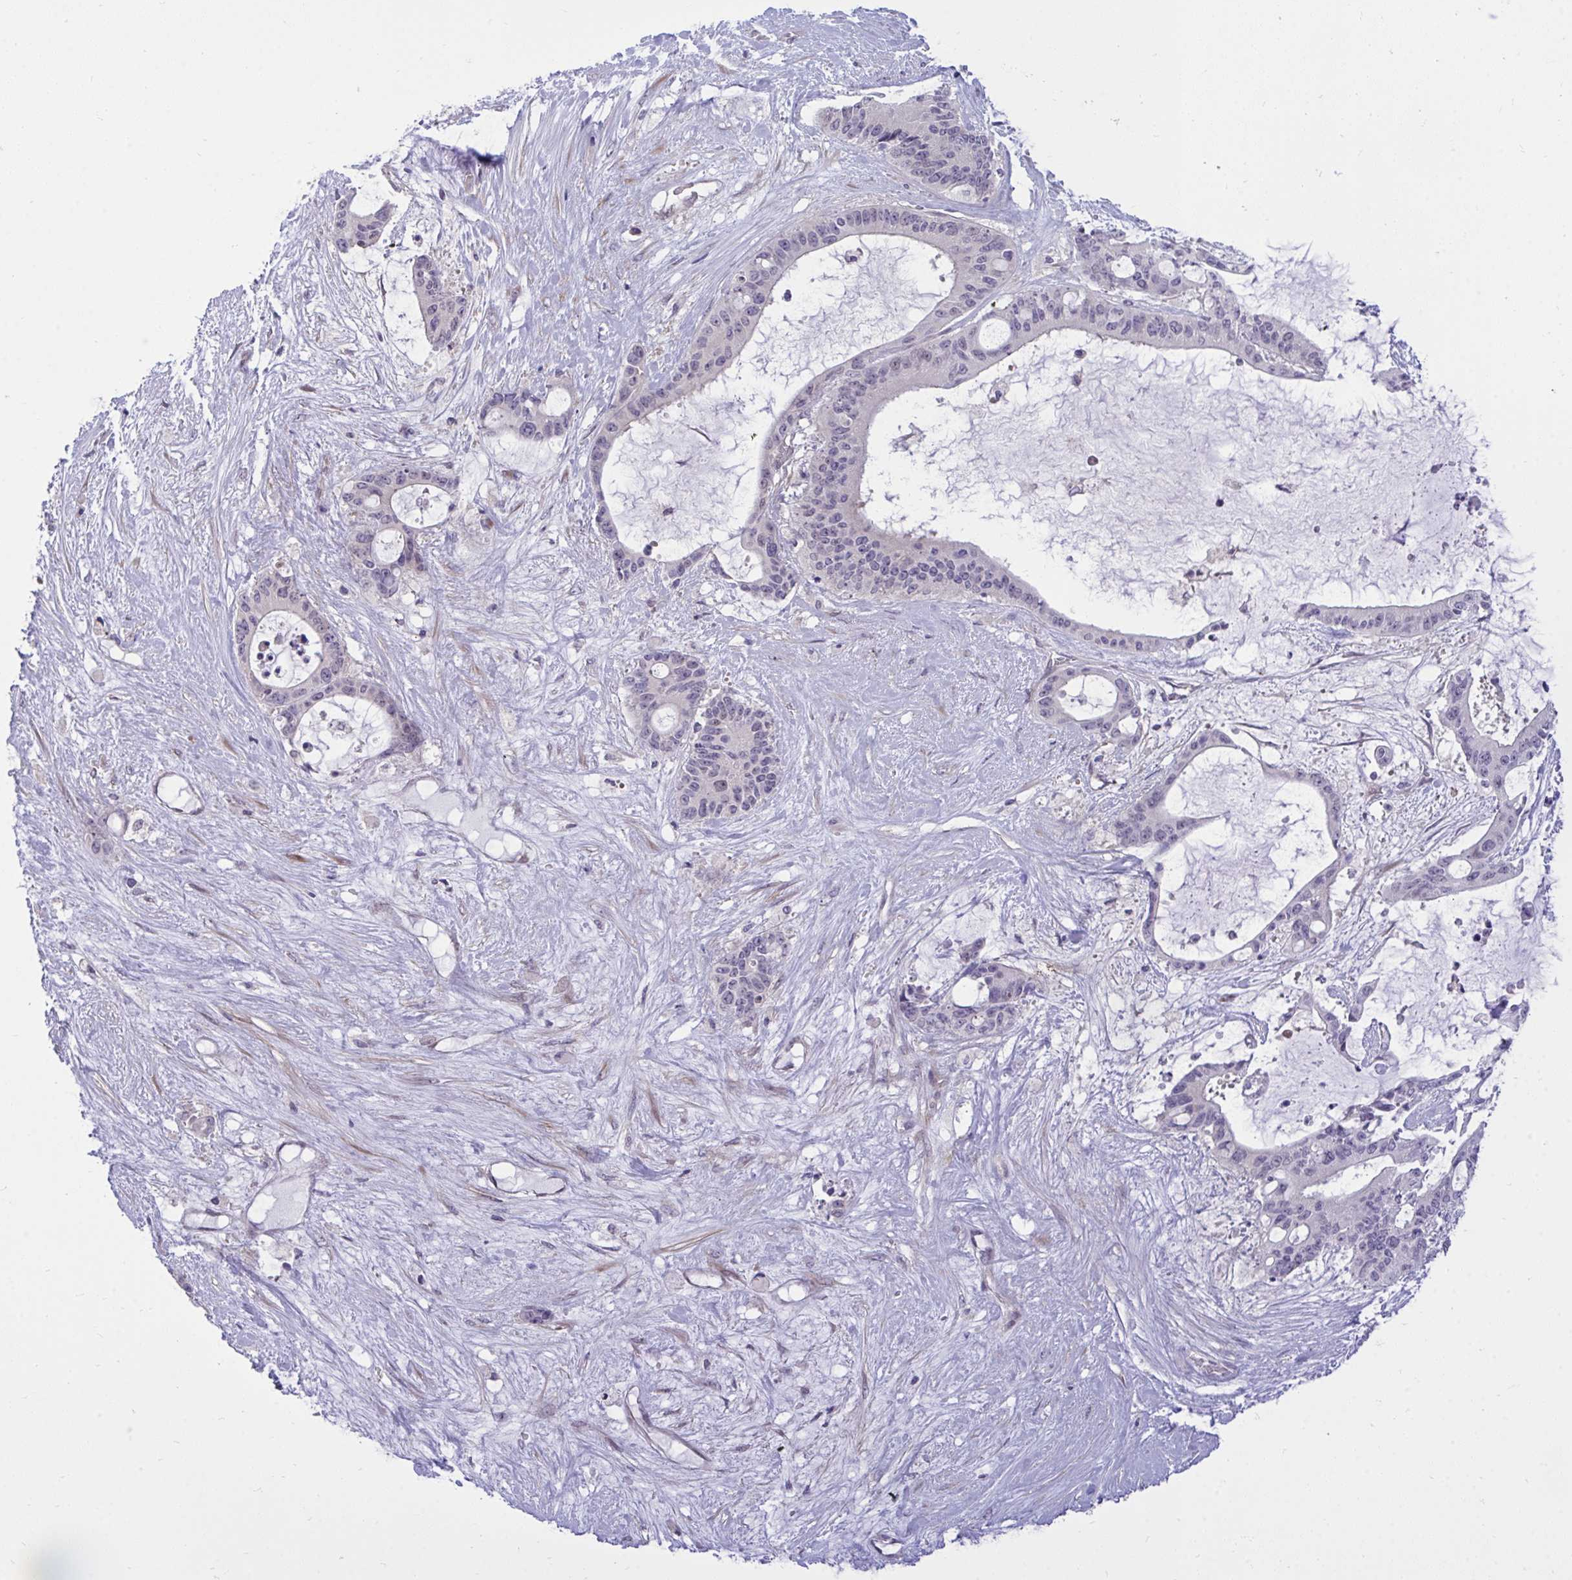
{"staining": {"intensity": "negative", "quantity": "none", "location": "none"}, "tissue": "liver cancer", "cell_type": "Tumor cells", "image_type": "cancer", "snomed": [{"axis": "morphology", "description": "Normal tissue, NOS"}, {"axis": "morphology", "description": "Cholangiocarcinoma"}, {"axis": "topography", "description": "Liver"}, {"axis": "topography", "description": "Peripheral nerve tissue"}], "caption": "Immunohistochemical staining of liver cancer (cholangiocarcinoma) displays no significant positivity in tumor cells.", "gene": "HMBOX1", "patient": {"sex": "female", "age": 73}}